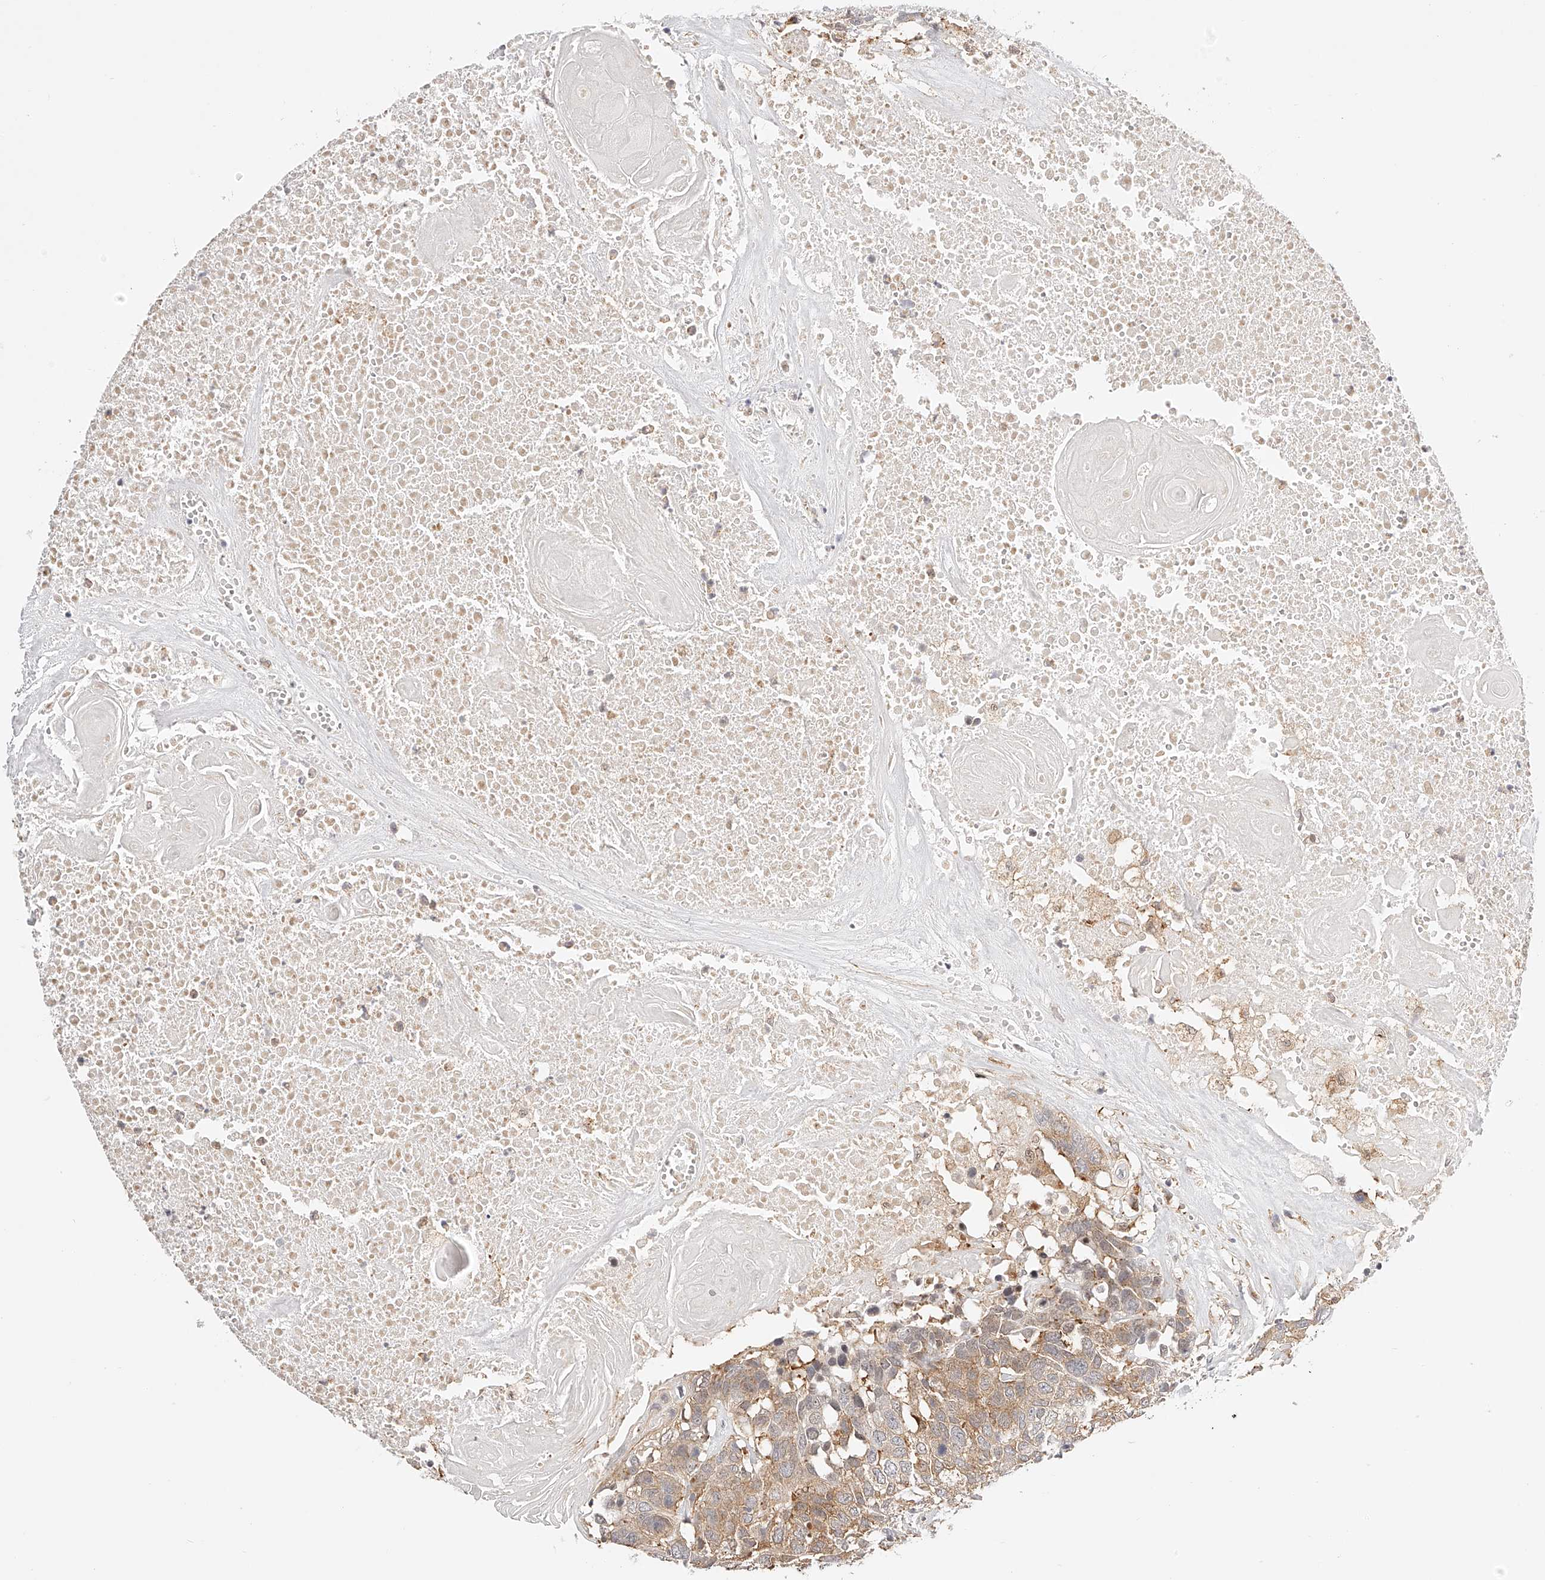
{"staining": {"intensity": "weak", "quantity": "25%-75%", "location": "cytoplasmic/membranous"}, "tissue": "head and neck cancer", "cell_type": "Tumor cells", "image_type": "cancer", "snomed": [{"axis": "morphology", "description": "Squamous cell carcinoma, NOS"}, {"axis": "topography", "description": "Head-Neck"}], "caption": "Immunohistochemical staining of head and neck cancer reveals weak cytoplasmic/membranous protein expression in about 25%-75% of tumor cells. The staining is performed using DAB brown chromogen to label protein expression. The nuclei are counter-stained blue using hematoxylin.", "gene": "SYNC", "patient": {"sex": "male", "age": 66}}